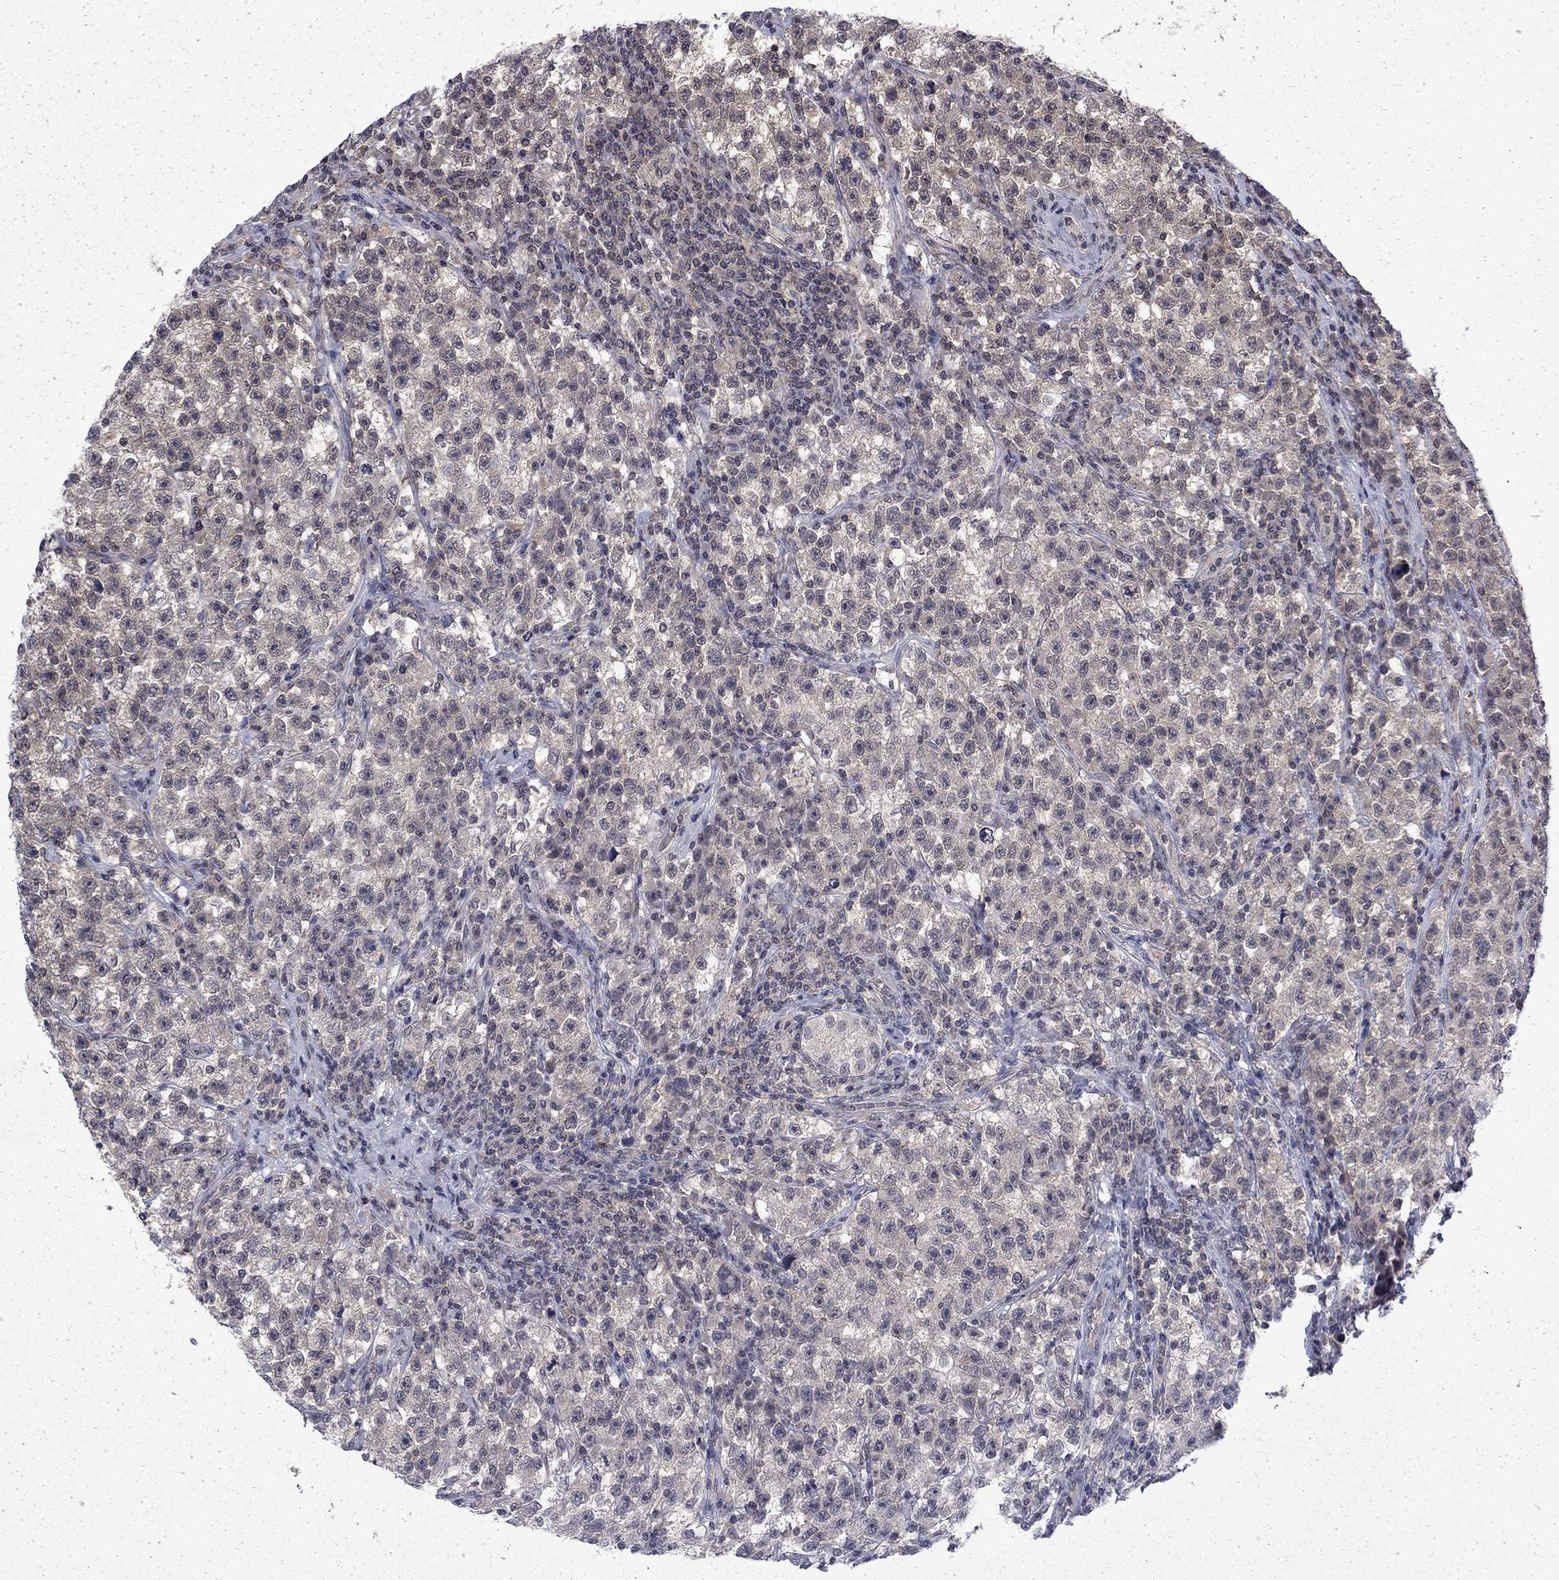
{"staining": {"intensity": "negative", "quantity": "none", "location": "none"}, "tissue": "testis cancer", "cell_type": "Tumor cells", "image_type": "cancer", "snomed": [{"axis": "morphology", "description": "Seminoma, NOS"}, {"axis": "topography", "description": "Testis"}], "caption": "Micrograph shows no significant protein staining in tumor cells of testis seminoma.", "gene": "CHAT", "patient": {"sex": "male", "age": 22}}